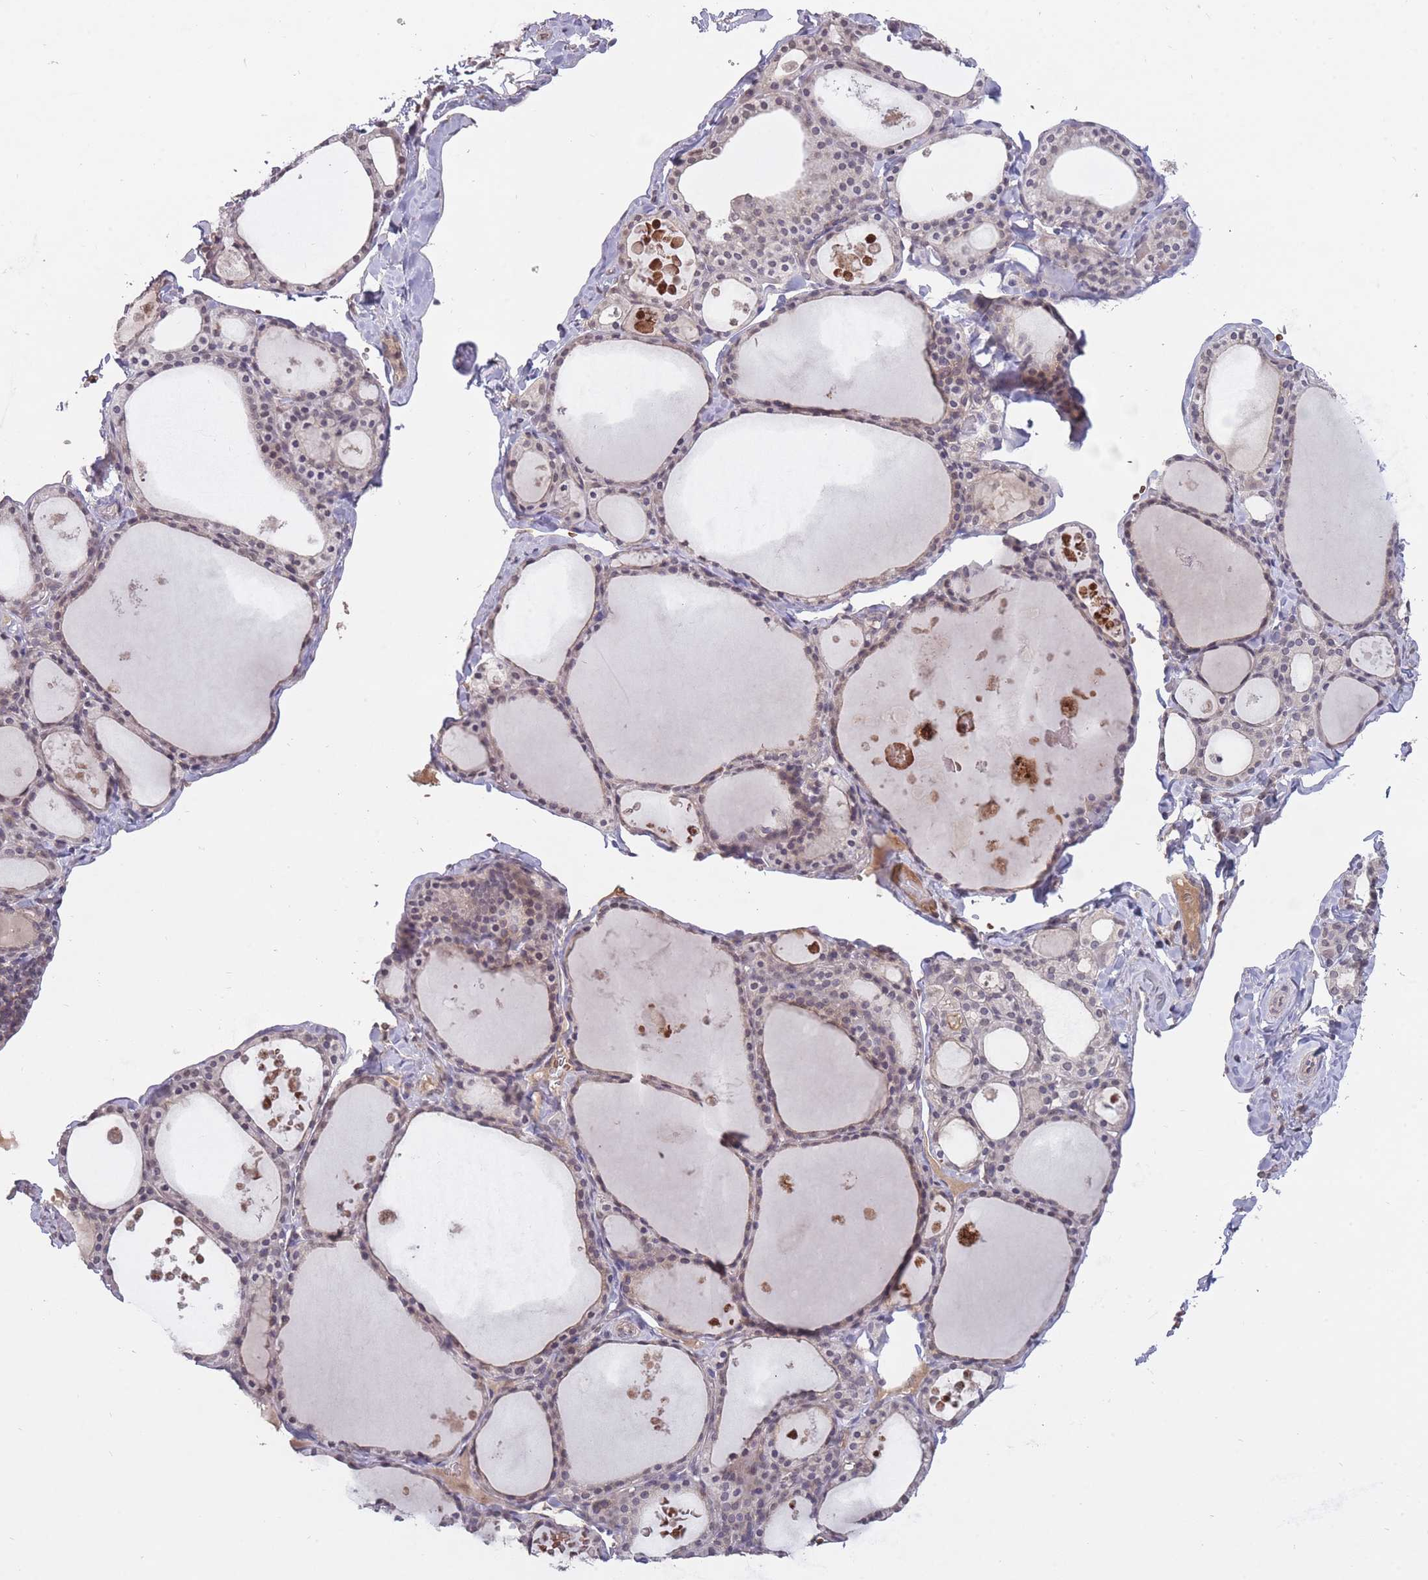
{"staining": {"intensity": "negative", "quantity": "none", "location": "none"}, "tissue": "thyroid gland", "cell_type": "Glandular cells", "image_type": "normal", "snomed": [{"axis": "morphology", "description": "Normal tissue, NOS"}, {"axis": "topography", "description": "Thyroid gland"}], "caption": "The immunohistochemistry histopathology image has no significant expression in glandular cells of thyroid gland.", "gene": "ADCYAP1R1", "patient": {"sex": "male", "age": 56}}